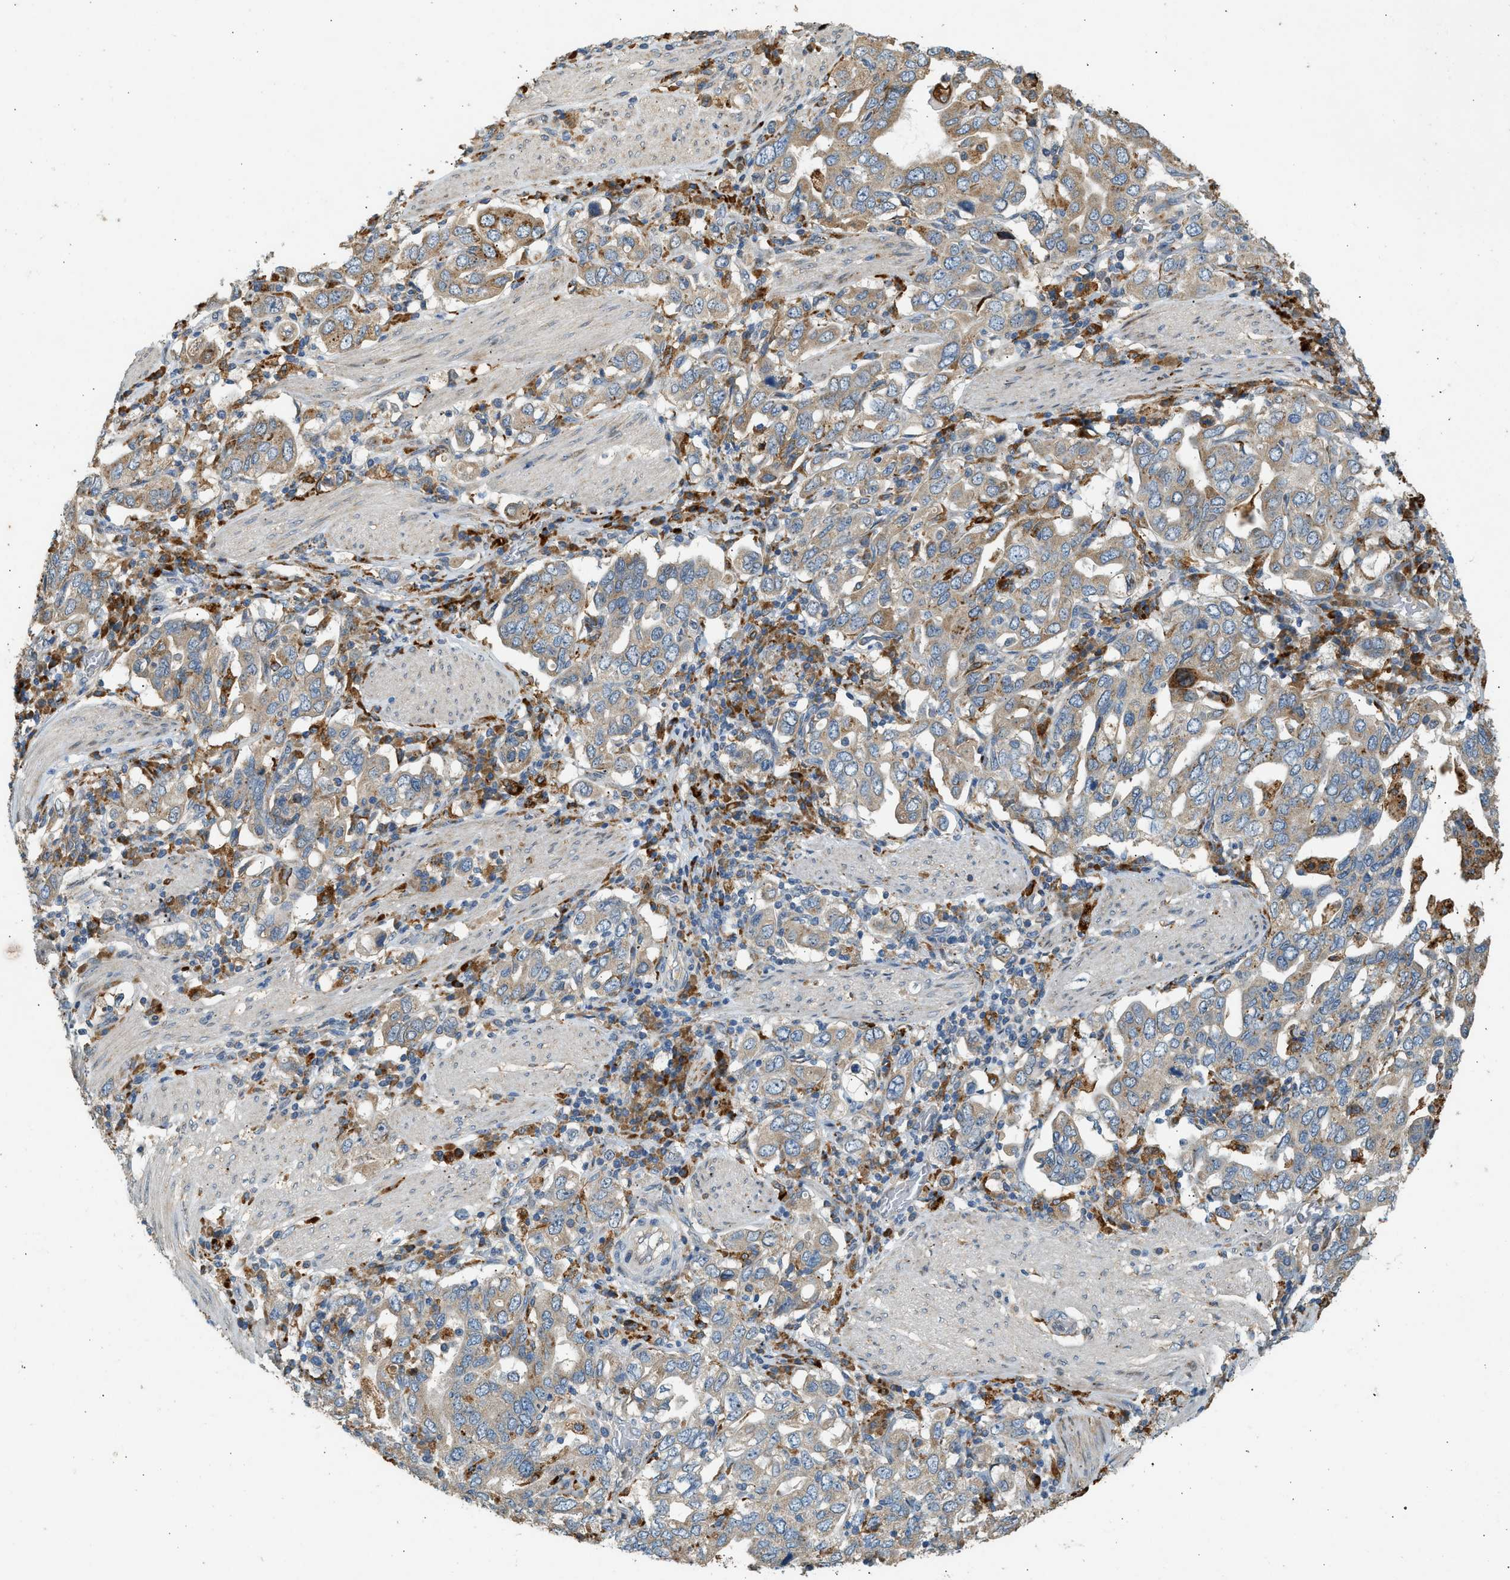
{"staining": {"intensity": "moderate", "quantity": ">75%", "location": "cytoplasmic/membranous"}, "tissue": "stomach cancer", "cell_type": "Tumor cells", "image_type": "cancer", "snomed": [{"axis": "morphology", "description": "Adenocarcinoma, NOS"}, {"axis": "topography", "description": "Stomach, upper"}], "caption": "Brown immunohistochemical staining in human adenocarcinoma (stomach) shows moderate cytoplasmic/membranous expression in about >75% of tumor cells. The staining was performed using DAB (3,3'-diaminobenzidine) to visualize the protein expression in brown, while the nuclei were stained in blue with hematoxylin (Magnification: 20x).", "gene": "CTSB", "patient": {"sex": "male", "age": 62}}